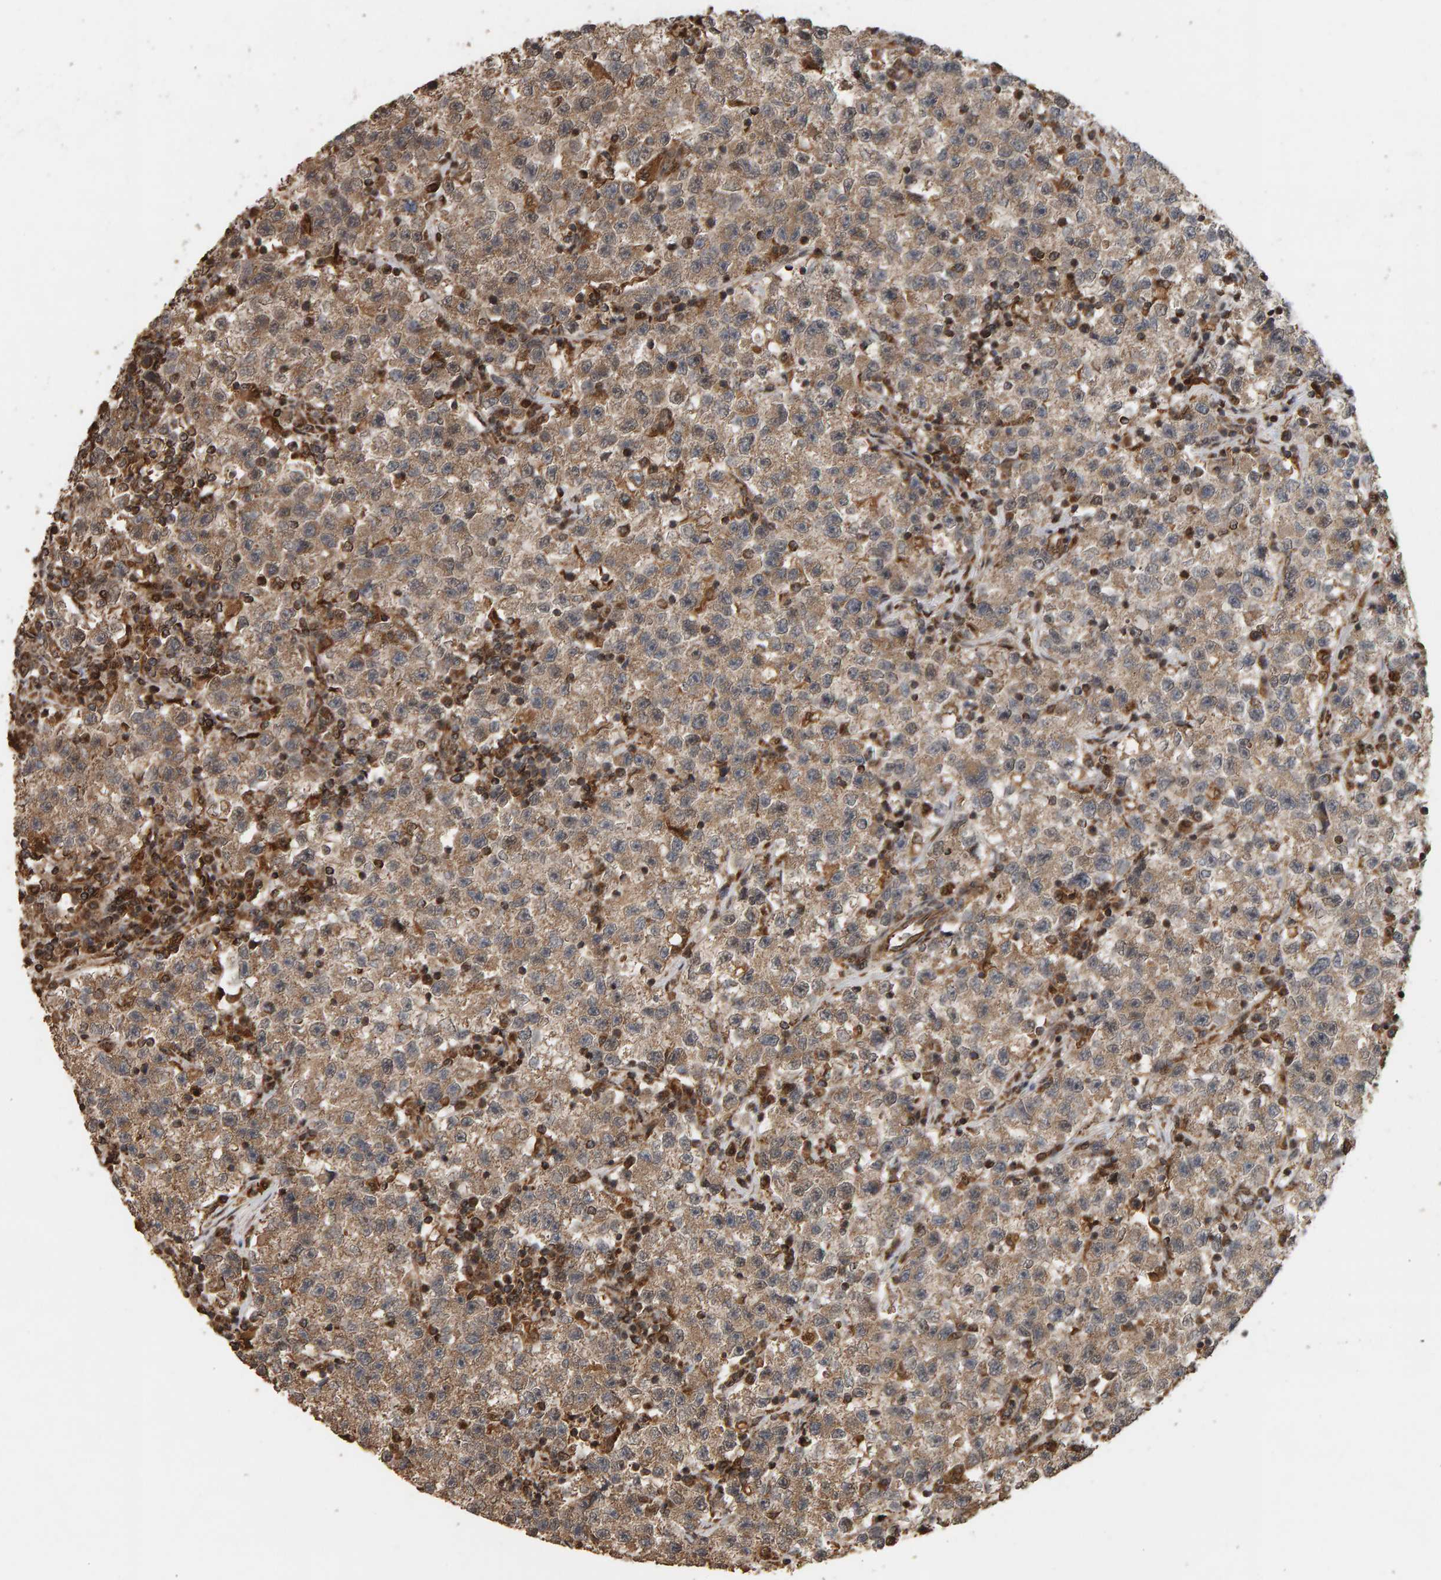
{"staining": {"intensity": "moderate", "quantity": ">75%", "location": "cytoplasmic/membranous"}, "tissue": "testis cancer", "cell_type": "Tumor cells", "image_type": "cancer", "snomed": [{"axis": "morphology", "description": "Seminoma, NOS"}, {"axis": "topography", "description": "Testis"}], "caption": "A photomicrograph showing moderate cytoplasmic/membranous staining in approximately >75% of tumor cells in testis seminoma, as visualized by brown immunohistochemical staining.", "gene": "GSTK1", "patient": {"sex": "male", "age": 22}}